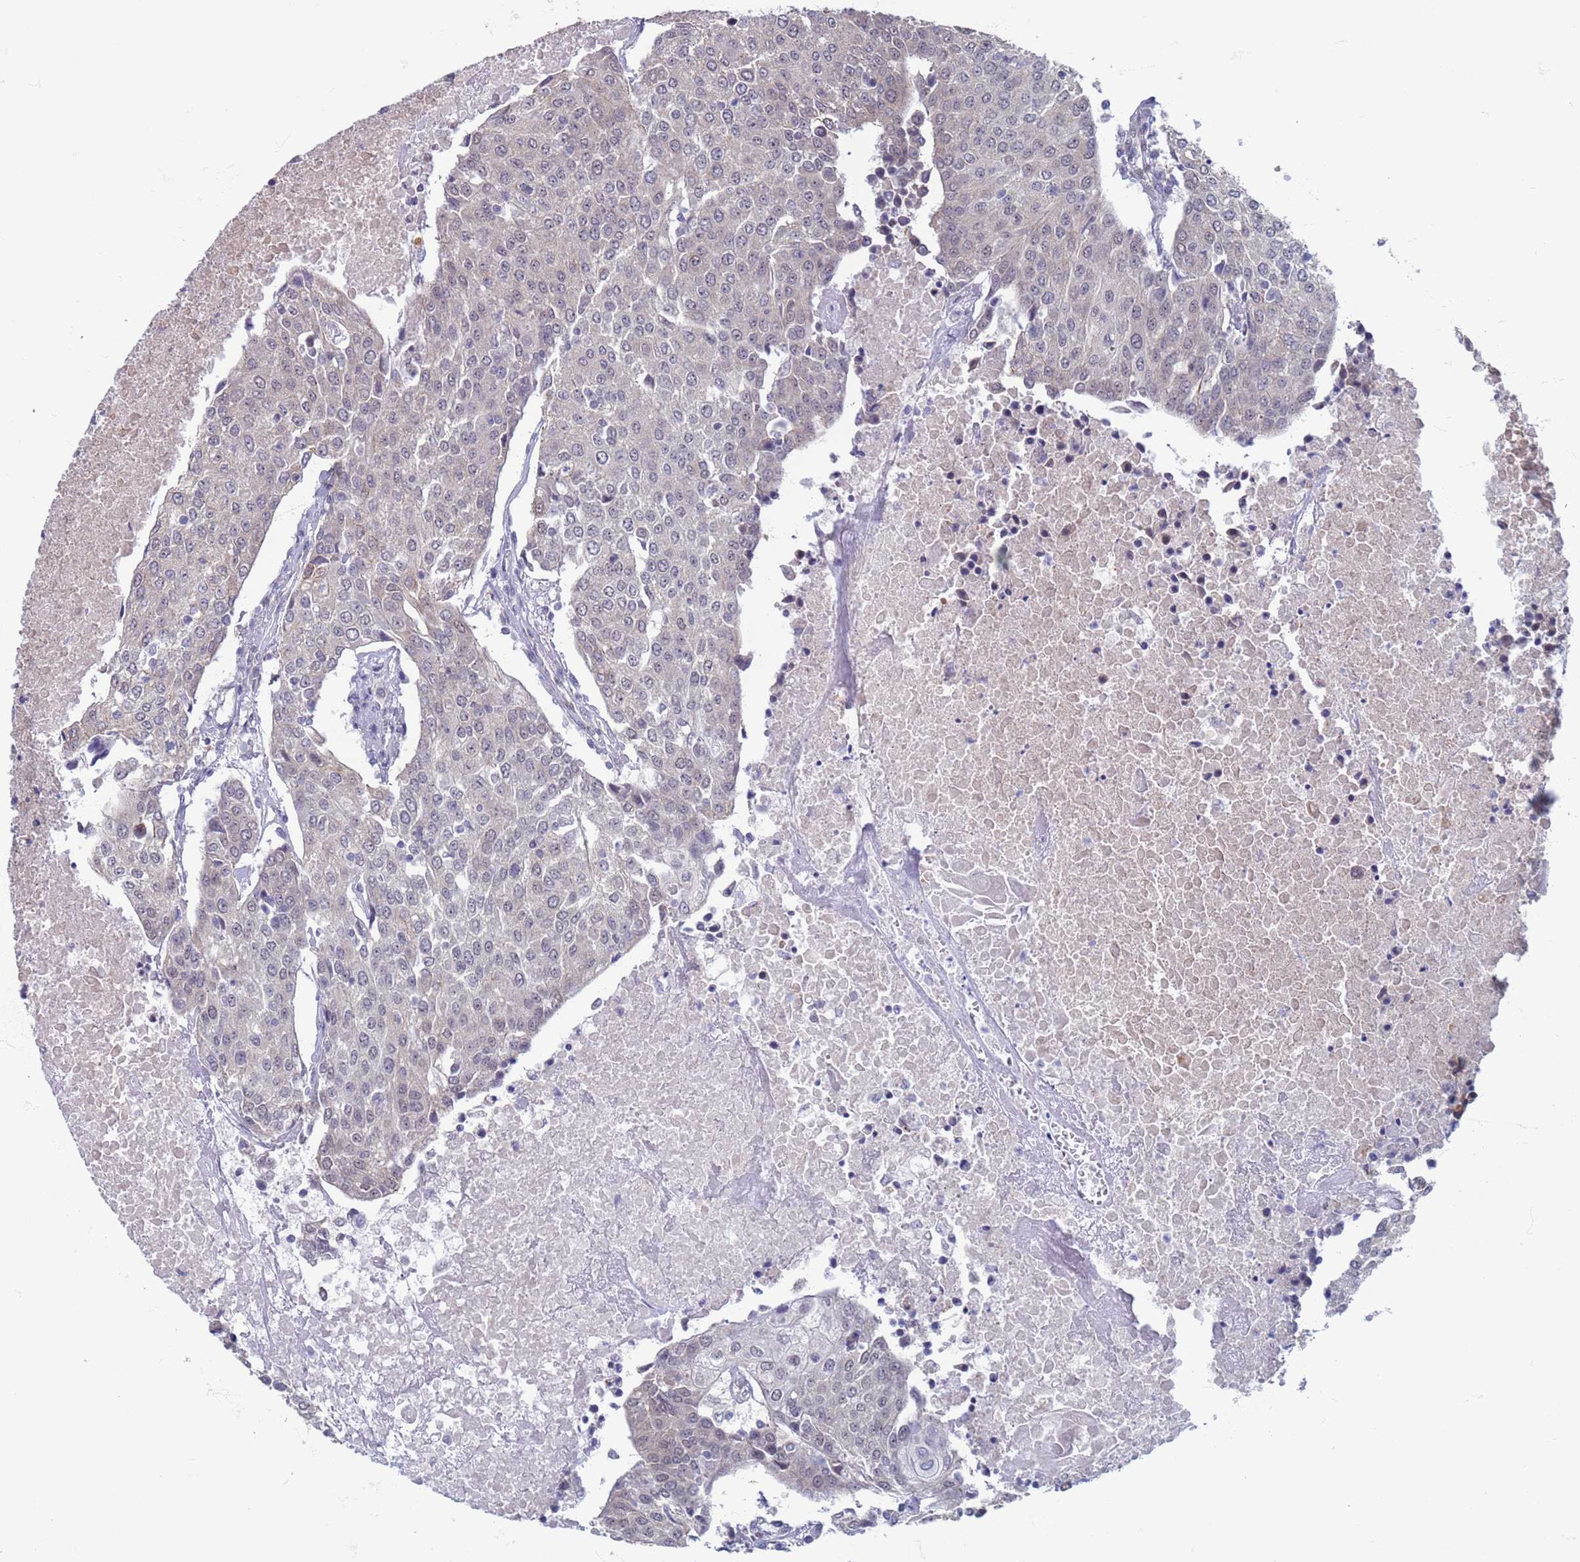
{"staining": {"intensity": "negative", "quantity": "none", "location": "none"}, "tissue": "urothelial cancer", "cell_type": "Tumor cells", "image_type": "cancer", "snomed": [{"axis": "morphology", "description": "Urothelial carcinoma, High grade"}, {"axis": "topography", "description": "Urinary bladder"}], "caption": "An image of human urothelial cancer is negative for staining in tumor cells.", "gene": "SAE1", "patient": {"sex": "female", "age": 85}}